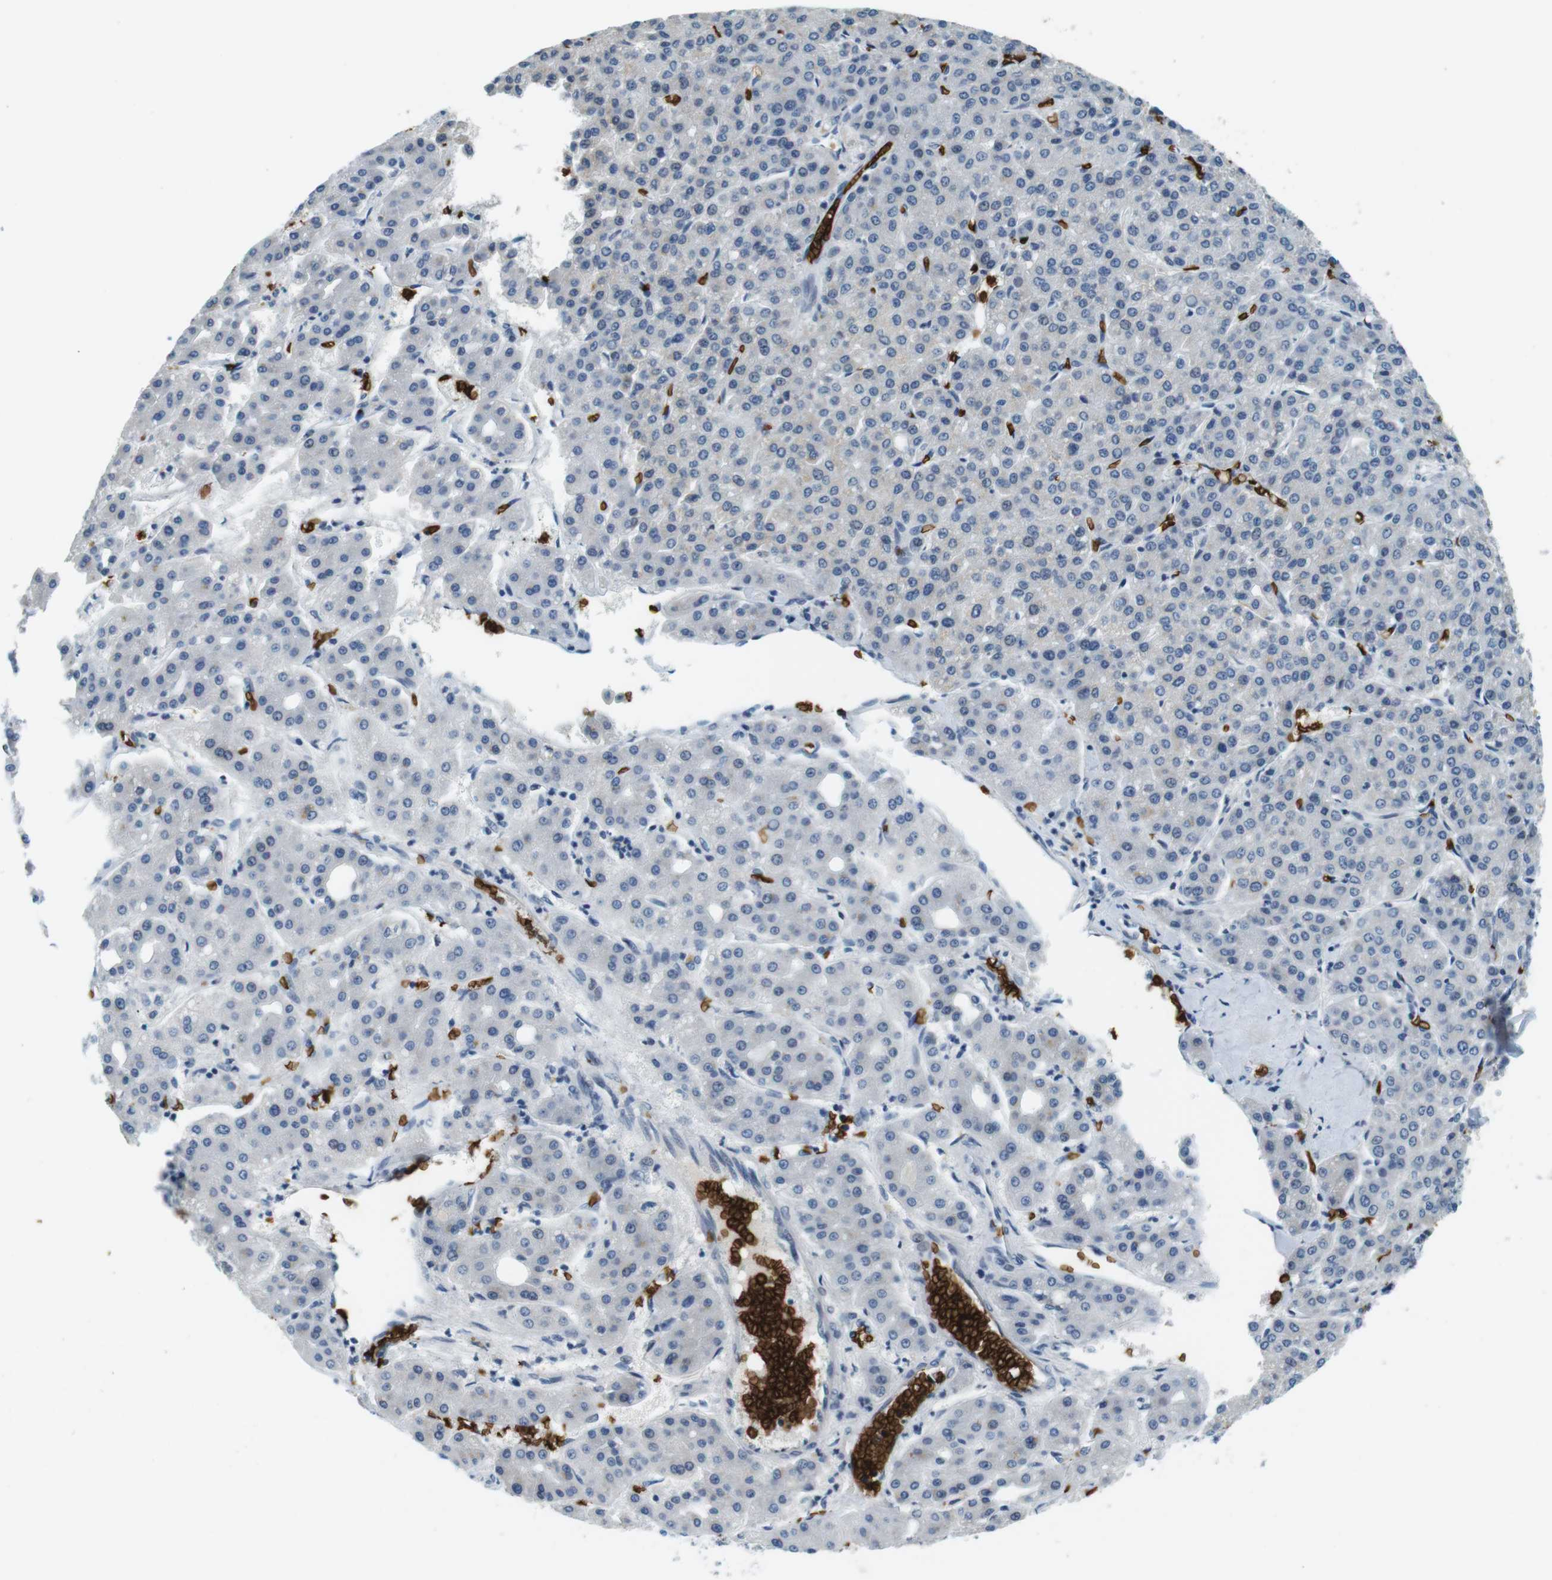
{"staining": {"intensity": "negative", "quantity": "none", "location": "none"}, "tissue": "liver cancer", "cell_type": "Tumor cells", "image_type": "cancer", "snomed": [{"axis": "morphology", "description": "Carcinoma, Hepatocellular, NOS"}, {"axis": "topography", "description": "Liver"}], "caption": "Liver cancer (hepatocellular carcinoma) was stained to show a protein in brown. There is no significant expression in tumor cells. (DAB (3,3'-diaminobenzidine) IHC visualized using brightfield microscopy, high magnification).", "gene": "SLC4A1", "patient": {"sex": "male", "age": 65}}